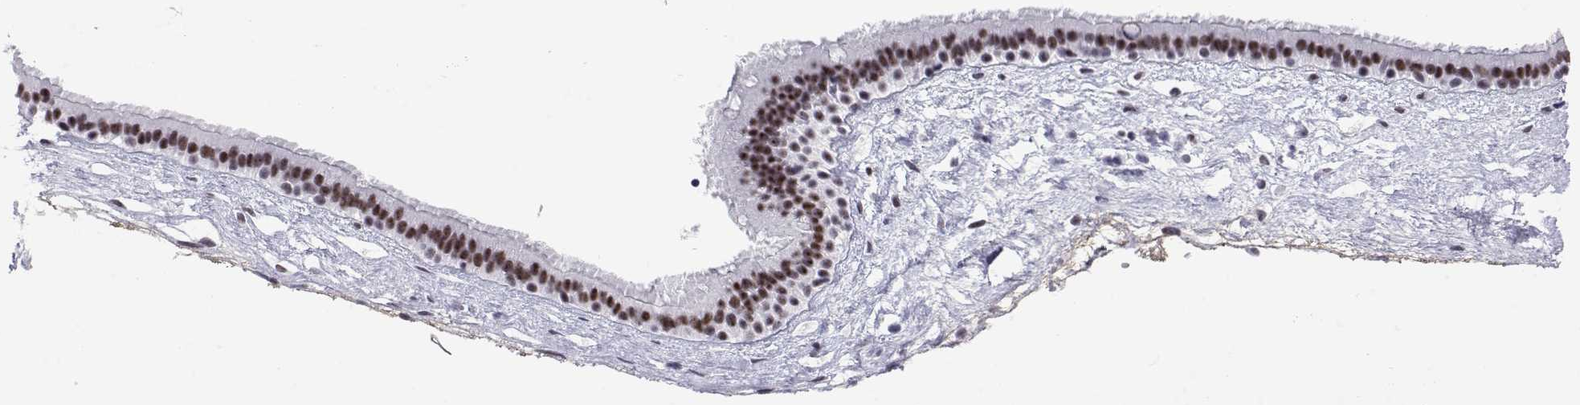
{"staining": {"intensity": "strong", "quantity": ">75%", "location": "nuclear"}, "tissue": "nasopharynx", "cell_type": "Respiratory epithelial cells", "image_type": "normal", "snomed": [{"axis": "morphology", "description": "Normal tissue, NOS"}, {"axis": "topography", "description": "Nasopharynx"}], "caption": "The histopathology image displays a brown stain indicating the presence of a protein in the nuclear of respiratory epithelial cells in nasopharynx. (Stains: DAB (3,3'-diaminobenzidine) in brown, nuclei in blue, Microscopy: brightfield microscopy at high magnification).", "gene": "POLDIP3", "patient": {"sex": "male", "age": 24}}